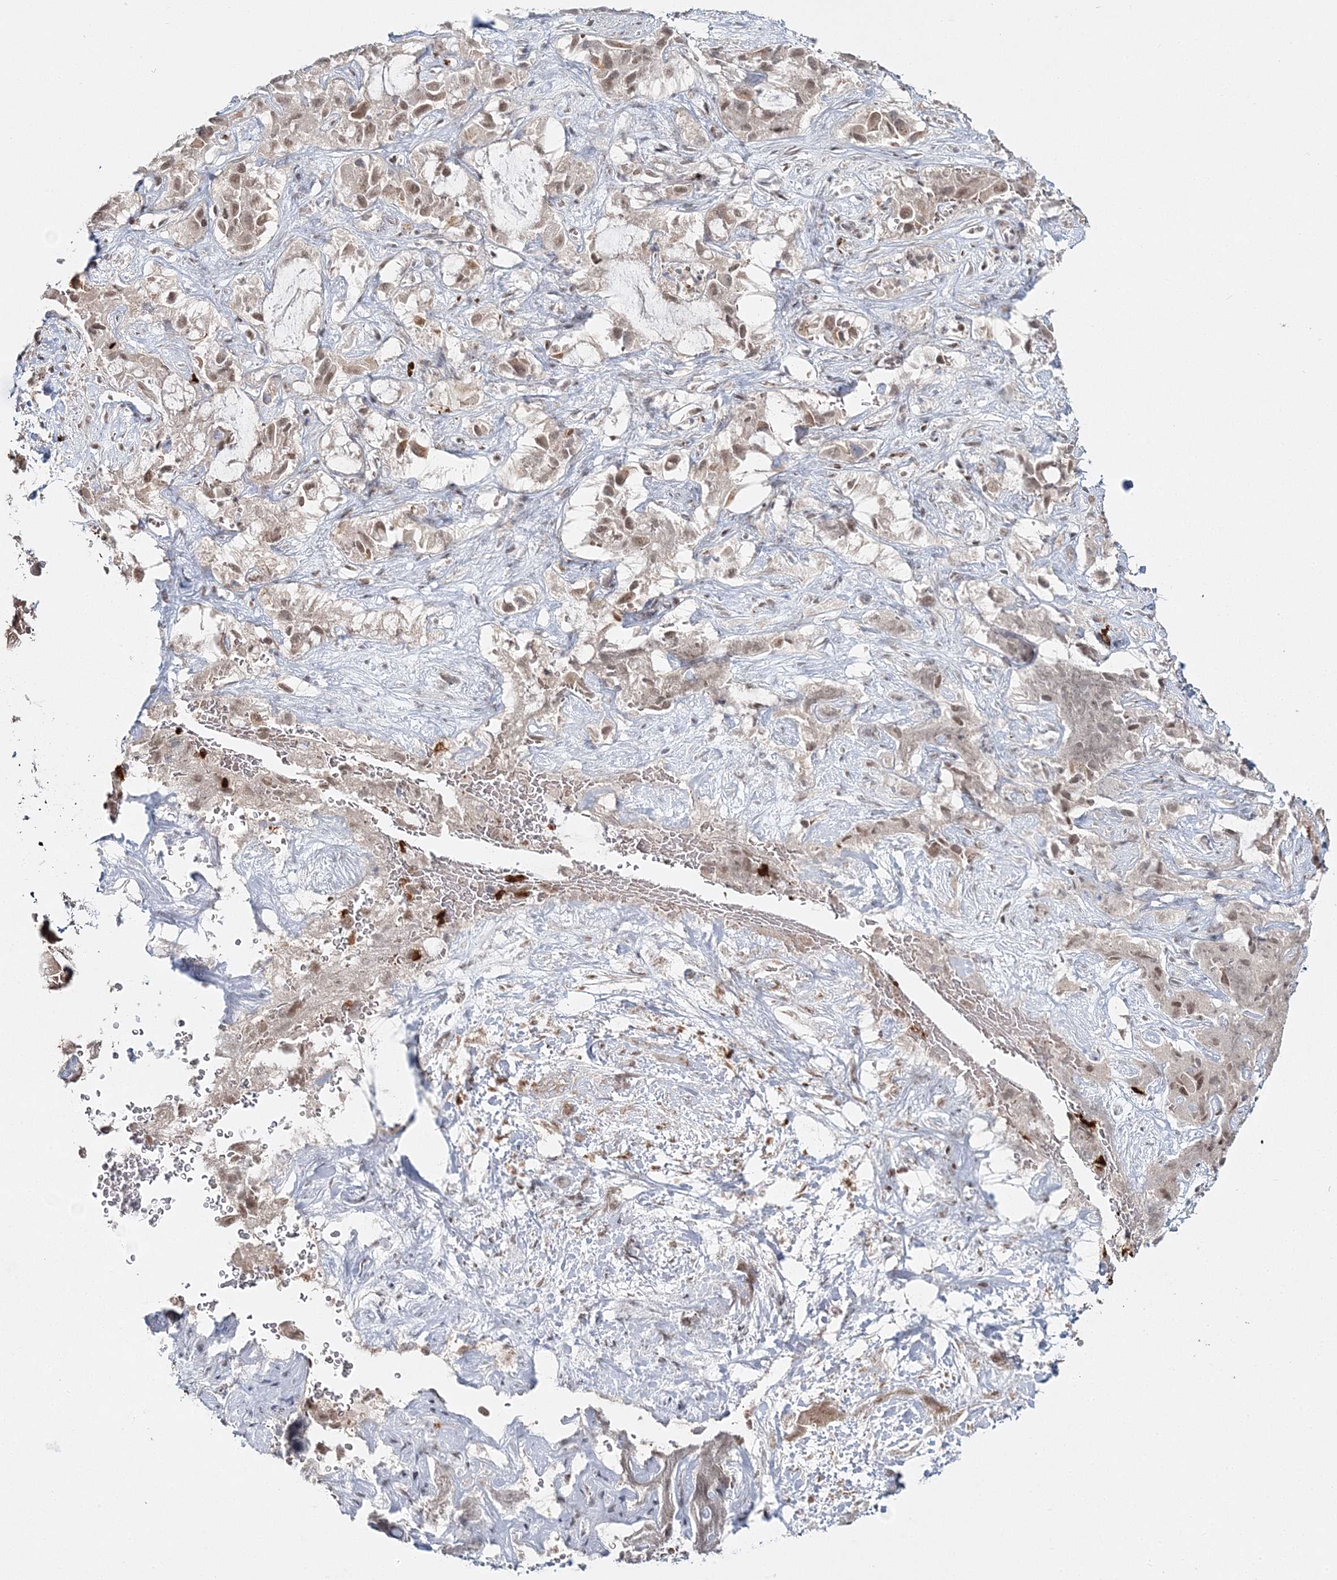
{"staining": {"intensity": "moderate", "quantity": ">75%", "location": "nuclear"}, "tissue": "liver cancer", "cell_type": "Tumor cells", "image_type": "cancer", "snomed": [{"axis": "morphology", "description": "Cholangiocarcinoma"}, {"axis": "topography", "description": "Liver"}], "caption": "Liver cancer stained with immunohistochemistry (IHC) displays moderate nuclear positivity in about >75% of tumor cells.", "gene": "QRICH1", "patient": {"sex": "female", "age": 52}}